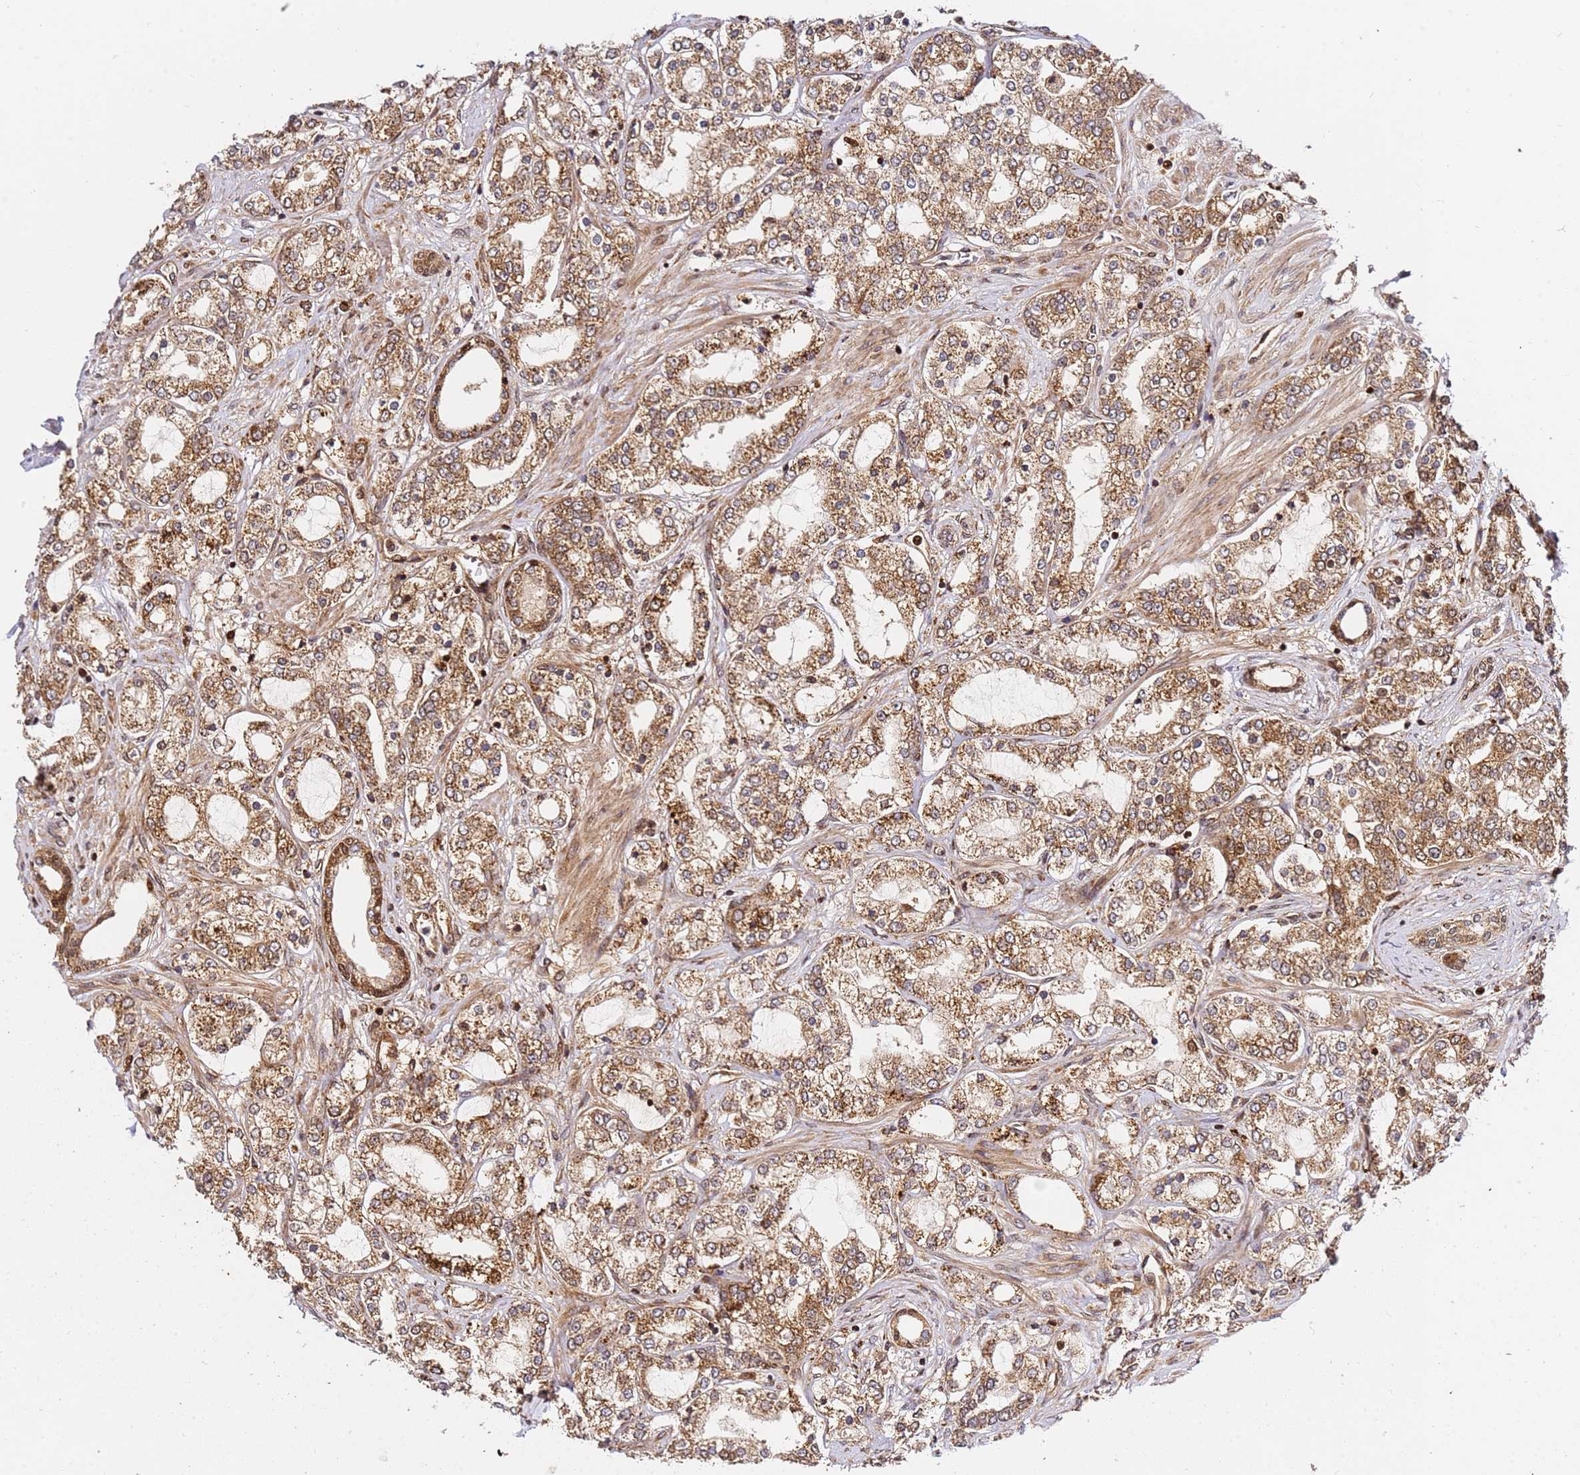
{"staining": {"intensity": "moderate", "quantity": ">75%", "location": "cytoplasmic/membranous,nuclear"}, "tissue": "prostate cancer", "cell_type": "Tumor cells", "image_type": "cancer", "snomed": [{"axis": "morphology", "description": "Adenocarcinoma, High grade"}, {"axis": "topography", "description": "Prostate"}], "caption": "Immunohistochemical staining of human high-grade adenocarcinoma (prostate) displays medium levels of moderate cytoplasmic/membranous and nuclear protein staining in approximately >75% of tumor cells. (brown staining indicates protein expression, while blue staining denotes nuclei).", "gene": "SMOX", "patient": {"sex": "male", "age": 64}}